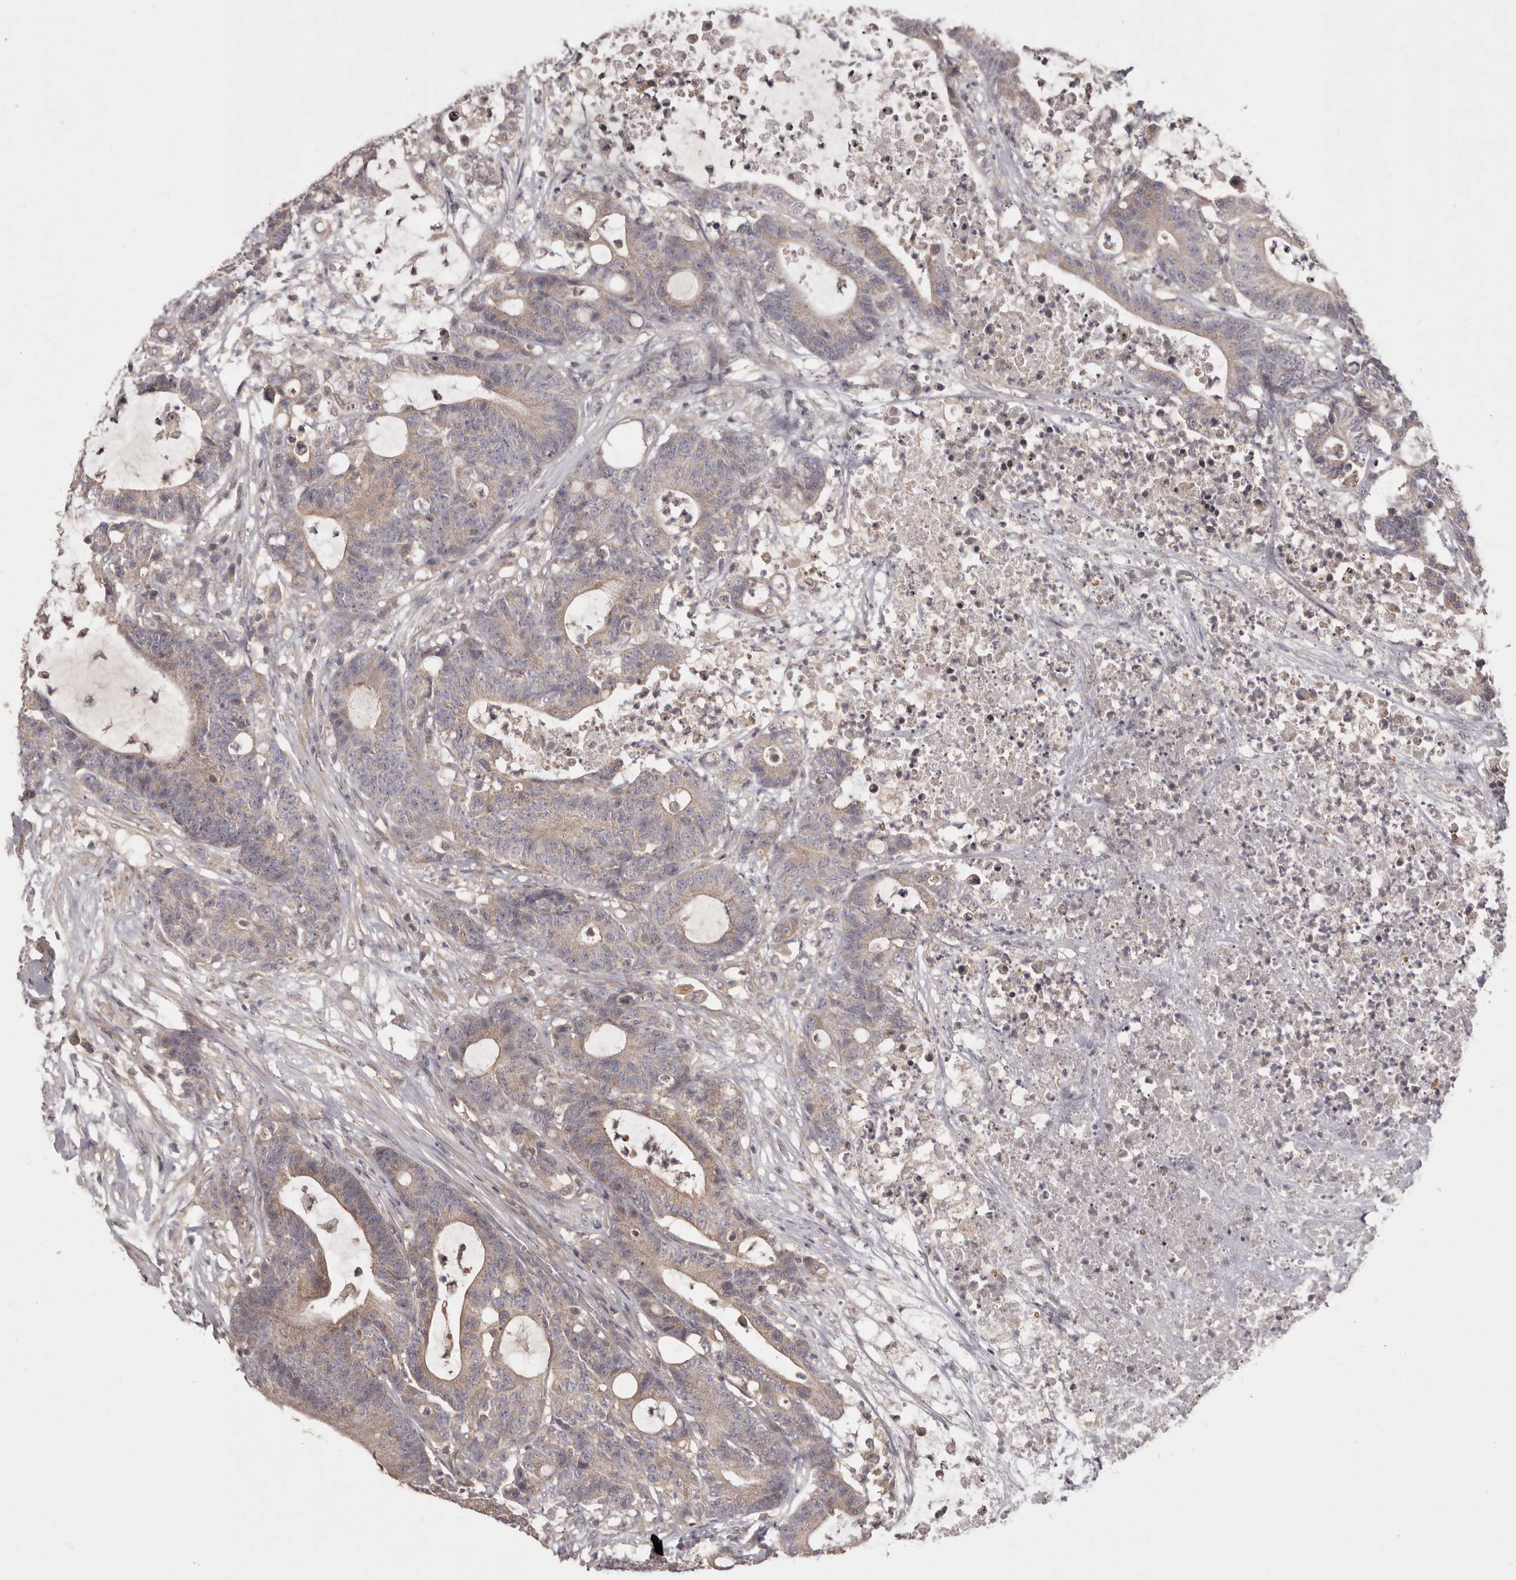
{"staining": {"intensity": "weak", "quantity": ">75%", "location": "cytoplasmic/membranous"}, "tissue": "colorectal cancer", "cell_type": "Tumor cells", "image_type": "cancer", "snomed": [{"axis": "morphology", "description": "Adenocarcinoma, NOS"}, {"axis": "topography", "description": "Colon"}], "caption": "Immunohistochemistry (IHC) (DAB (3,3'-diaminobenzidine)) staining of human adenocarcinoma (colorectal) reveals weak cytoplasmic/membranous protein staining in about >75% of tumor cells.", "gene": "HRH1", "patient": {"sex": "female", "age": 84}}